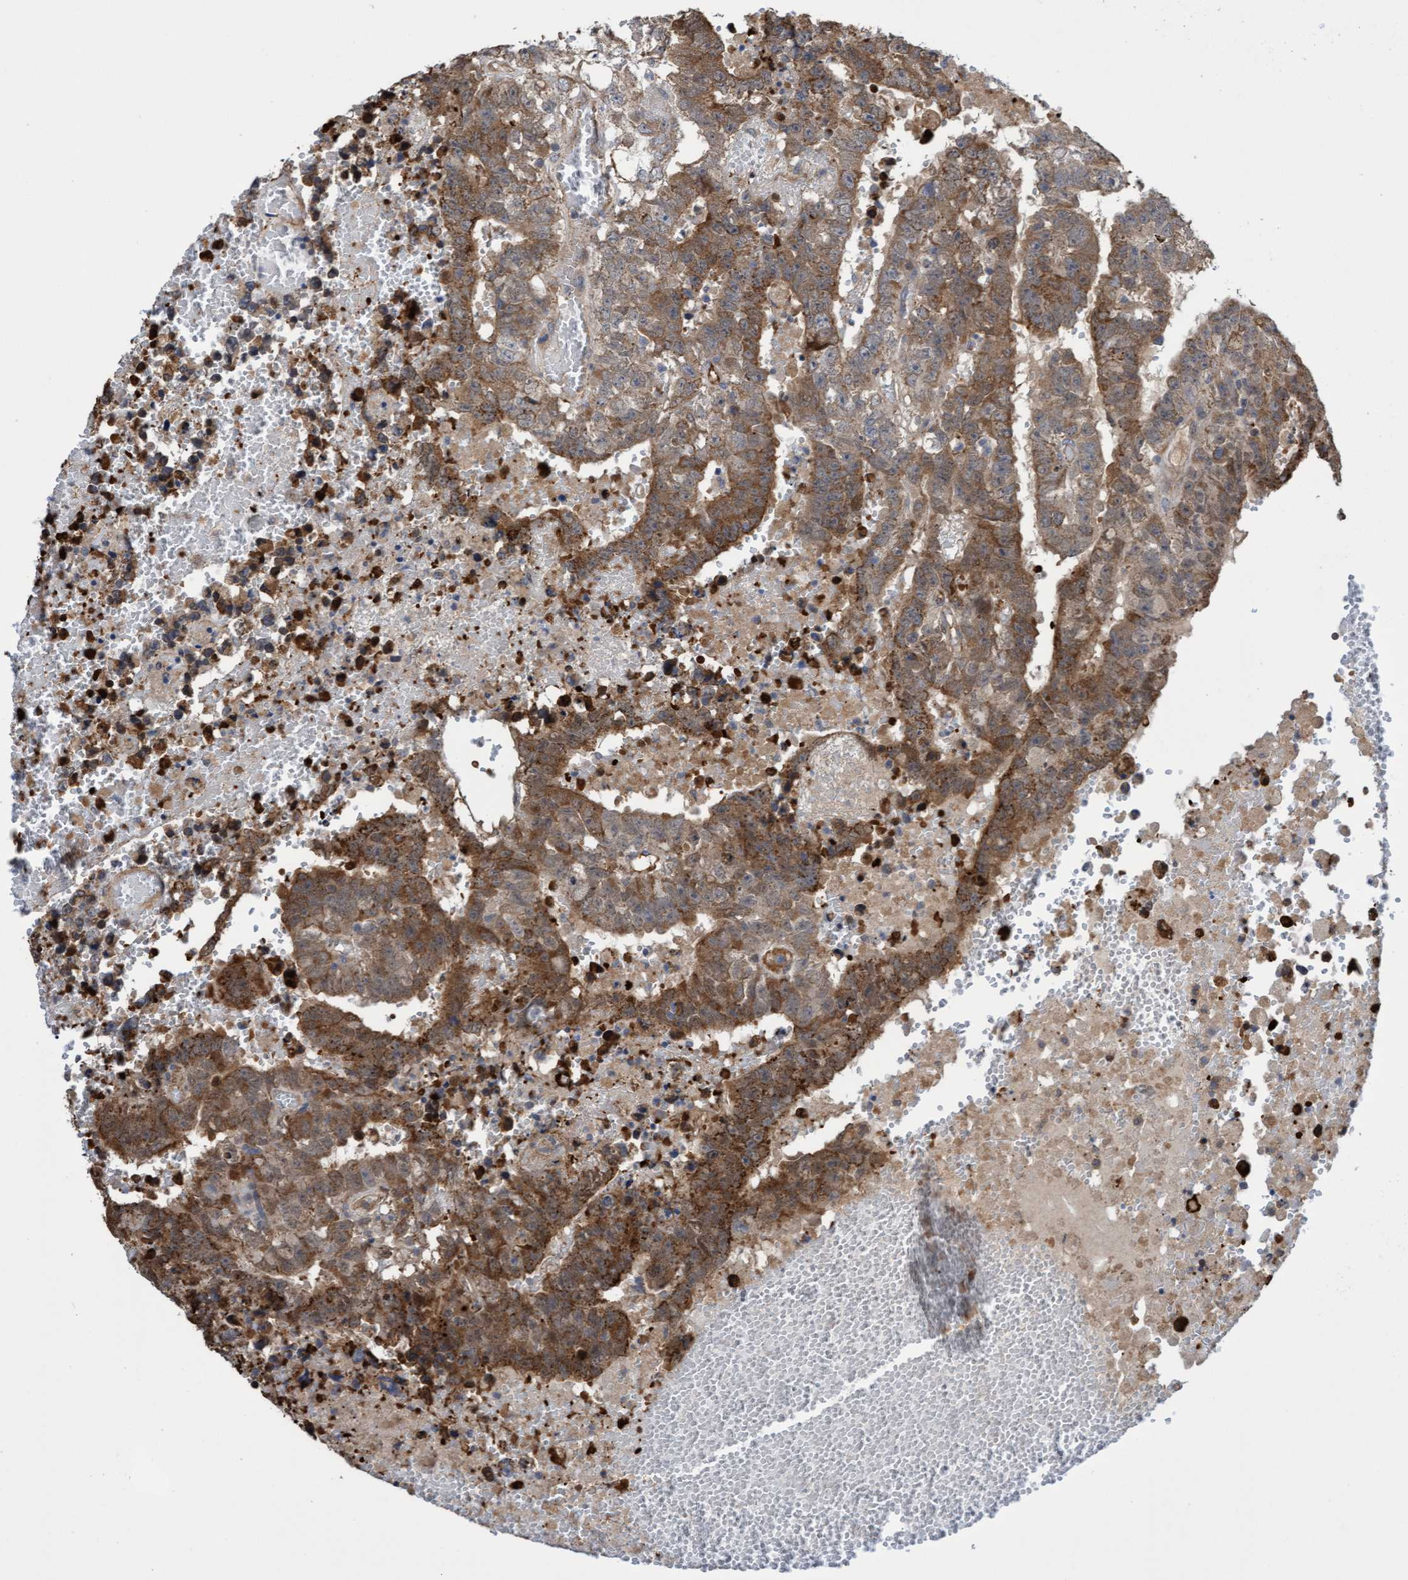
{"staining": {"intensity": "moderate", "quantity": ">75%", "location": "cytoplasmic/membranous"}, "tissue": "testis cancer", "cell_type": "Tumor cells", "image_type": "cancer", "snomed": [{"axis": "morphology", "description": "Carcinoma, Embryonal, NOS"}, {"axis": "topography", "description": "Testis"}], "caption": "Immunohistochemistry histopathology image of neoplastic tissue: human testis cancer stained using IHC demonstrates medium levels of moderate protein expression localized specifically in the cytoplasmic/membranous of tumor cells, appearing as a cytoplasmic/membranous brown color.", "gene": "ITFG1", "patient": {"sex": "male", "age": 25}}